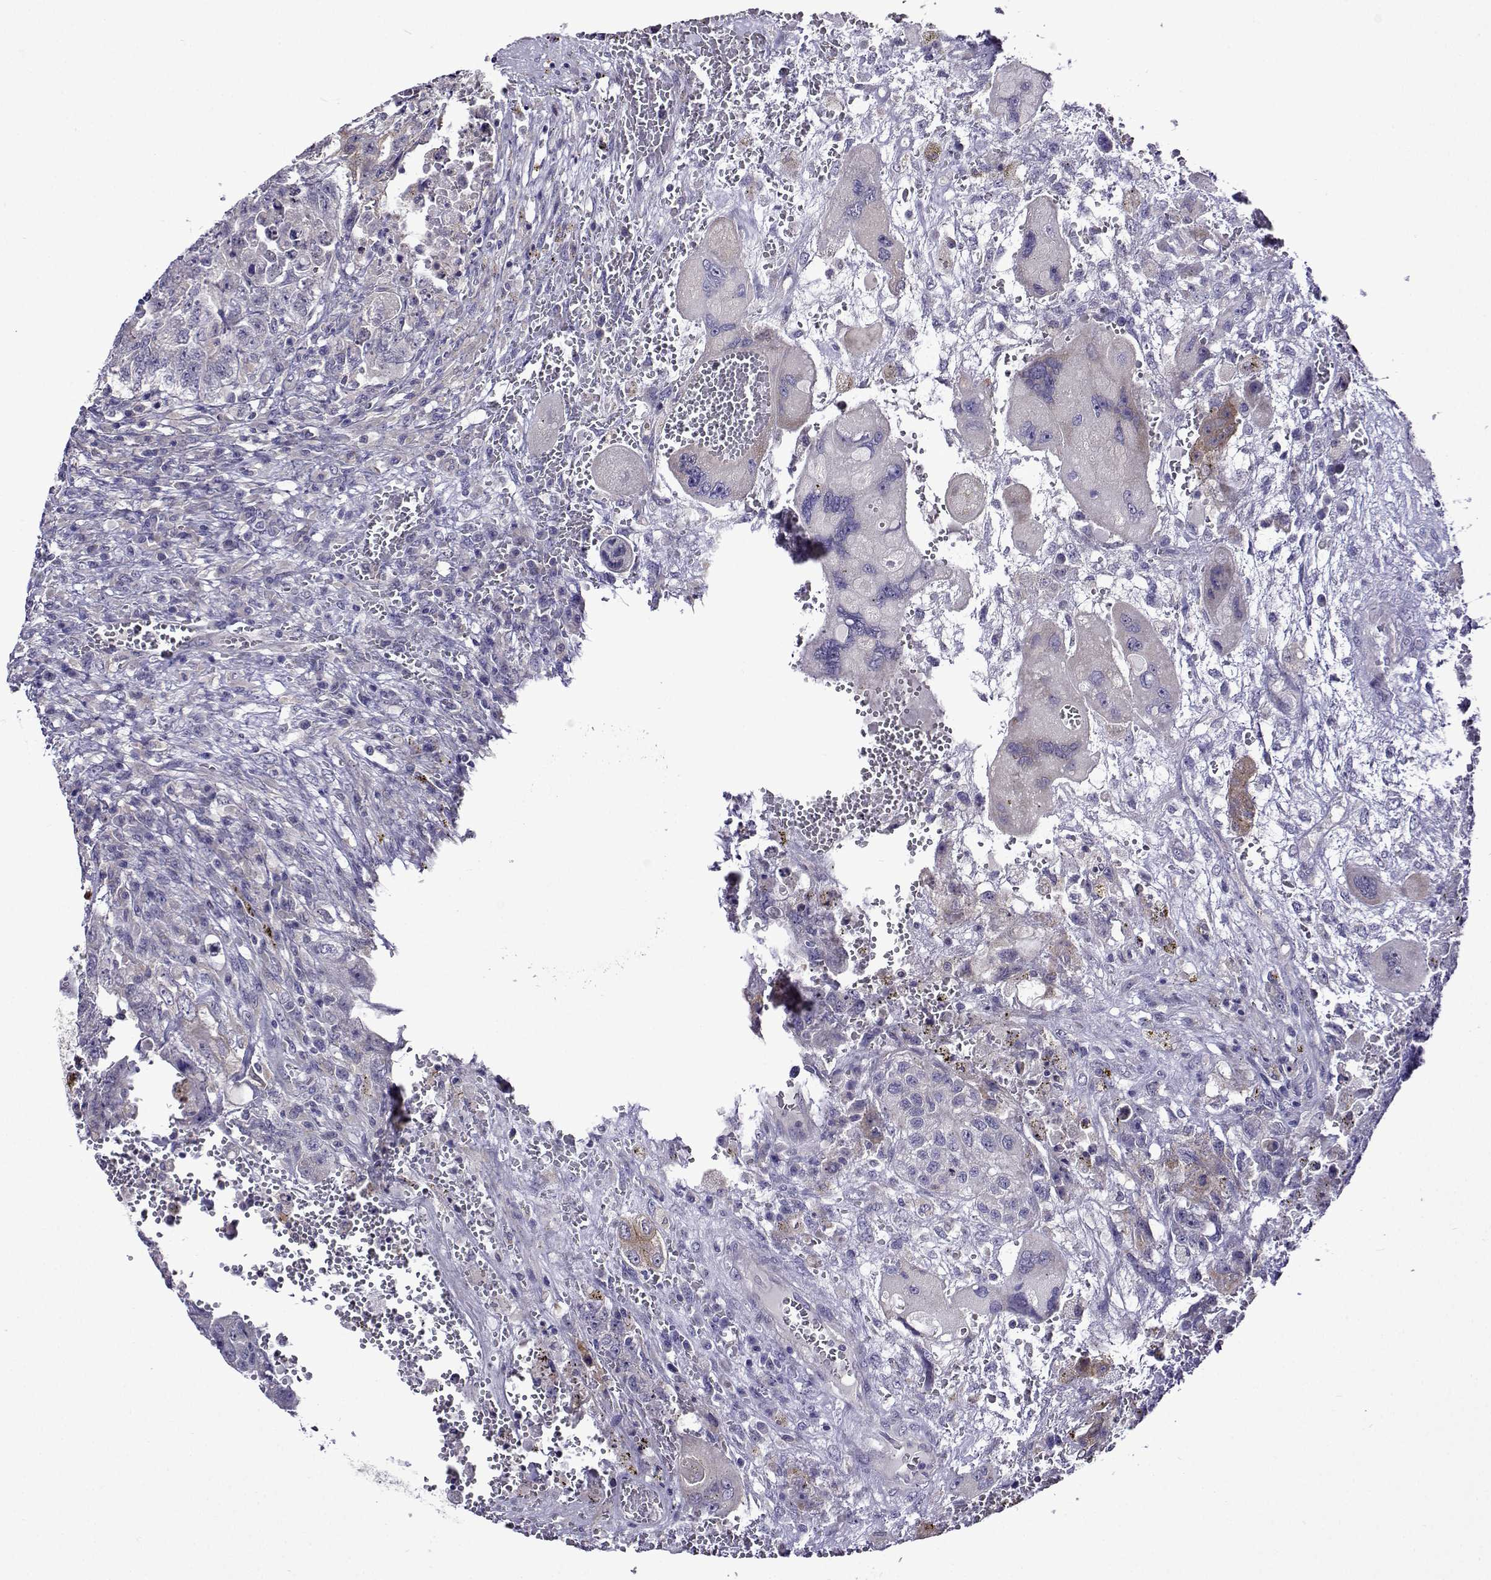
{"staining": {"intensity": "weak", "quantity": "<25%", "location": "cytoplasmic/membranous"}, "tissue": "testis cancer", "cell_type": "Tumor cells", "image_type": "cancer", "snomed": [{"axis": "morphology", "description": "Carcinoma, Embryonal, NOS"}, {"axis": "topography", "description": "Testis"}], "caption": "DAB immunohistochemical staining of human embryonal carcinoma (testis) demonstrates no significant positivity in tumor cells.", "gene": "SULT2A1", "patient": {"sex": "male", "age": 26}}